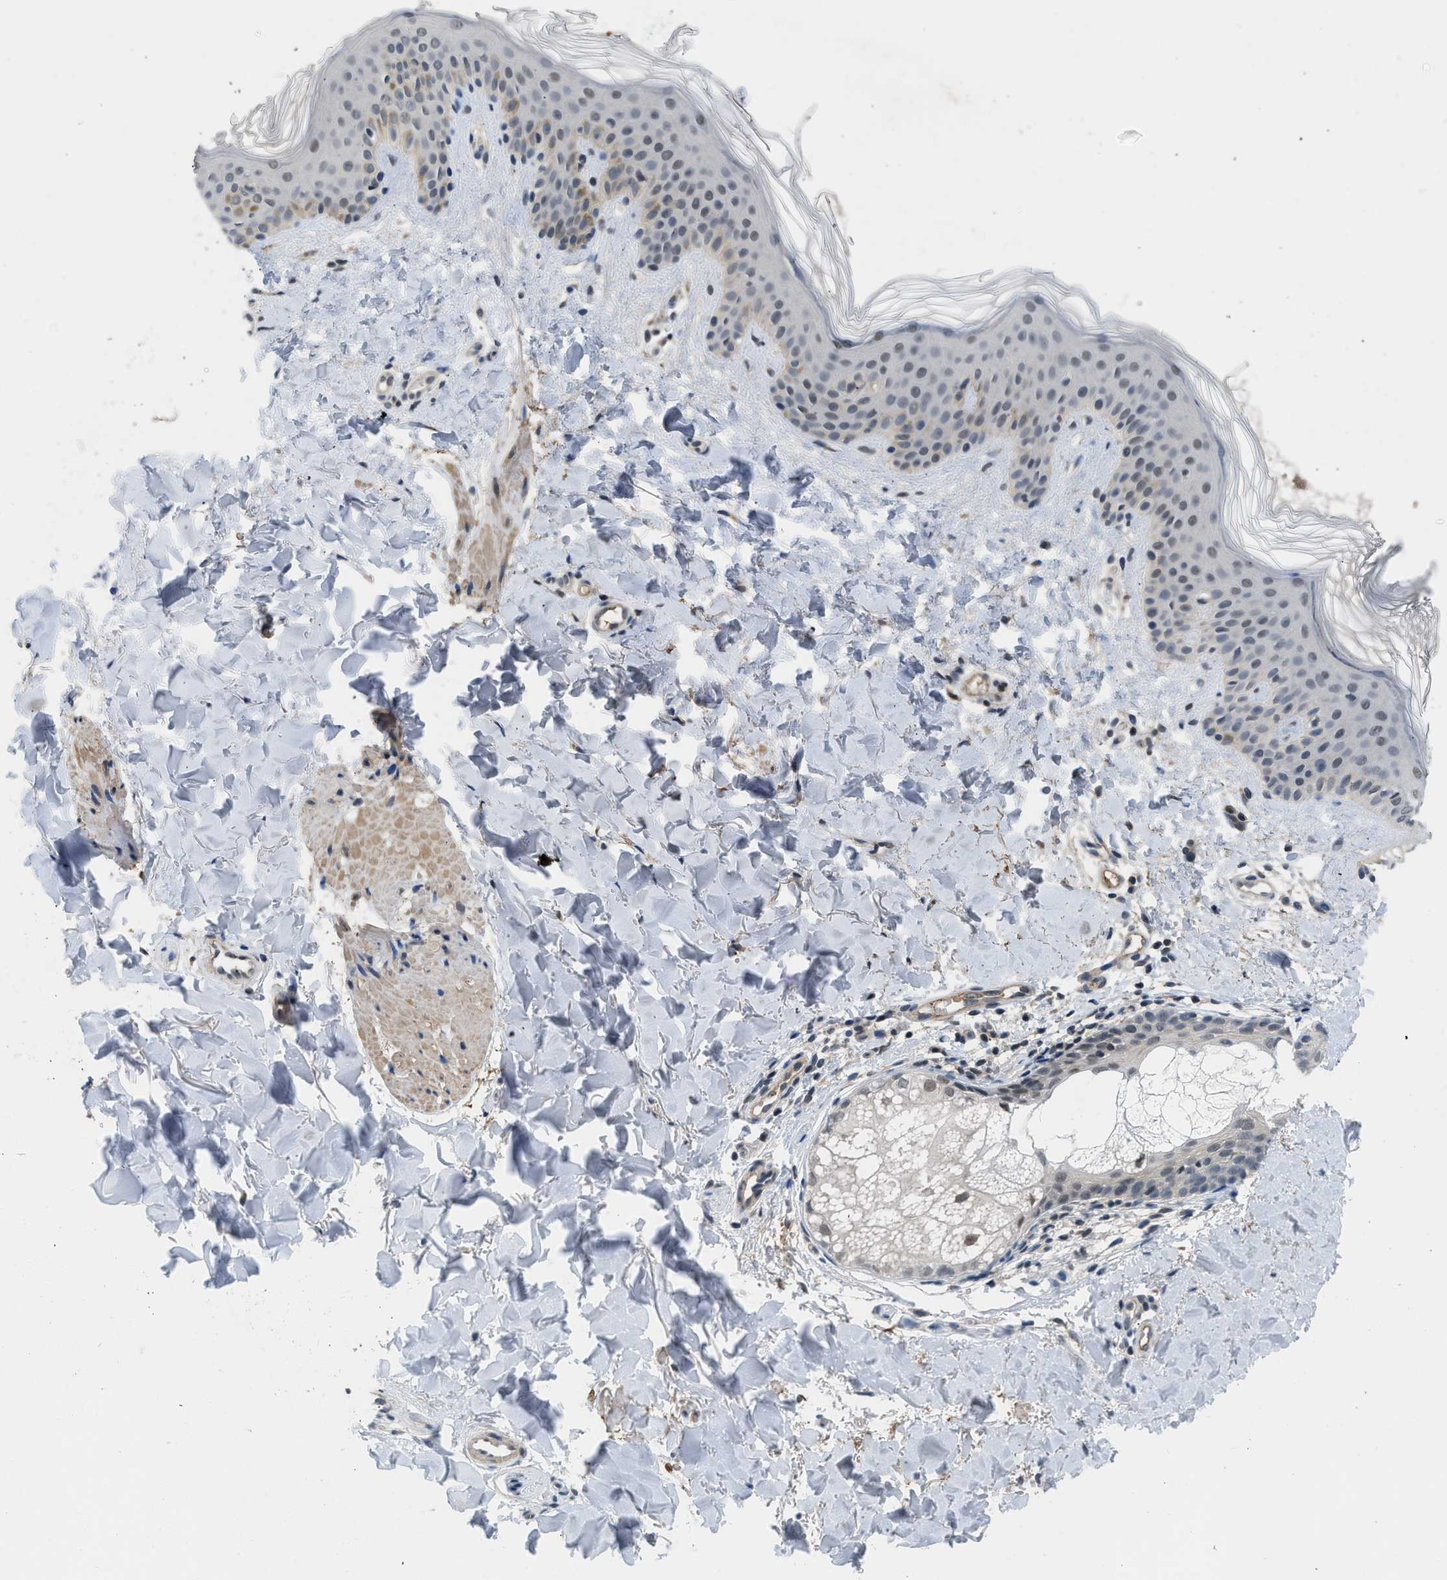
{"staining": {"intensity": "weak", "quantity": ">75%", "location": "cytoplasmic/membranous"}, "tissue": "skin", "cell_type": "Fibroblasts", "image_type": "normal", "snomed": [{"axis": "morphology", "description": "Normal tissue, NOS"}, {"axis": "topography", "description": "Skin"}], "caption": "Immunohistochemistry (IHC) (DAB) staining of benign human skin demonstrates weak cytoplasmic/membranous protein staining in approximately >75% of fibroblasts. The protein of interest is stained brown, and the nuclei are stained in blue (DAB (3,3'-diaminobenzidine) IHC with brightfield microscopy, high magnification).", "gene": "TERF2IP", "patient": {"sex": "male", "age": 40}}